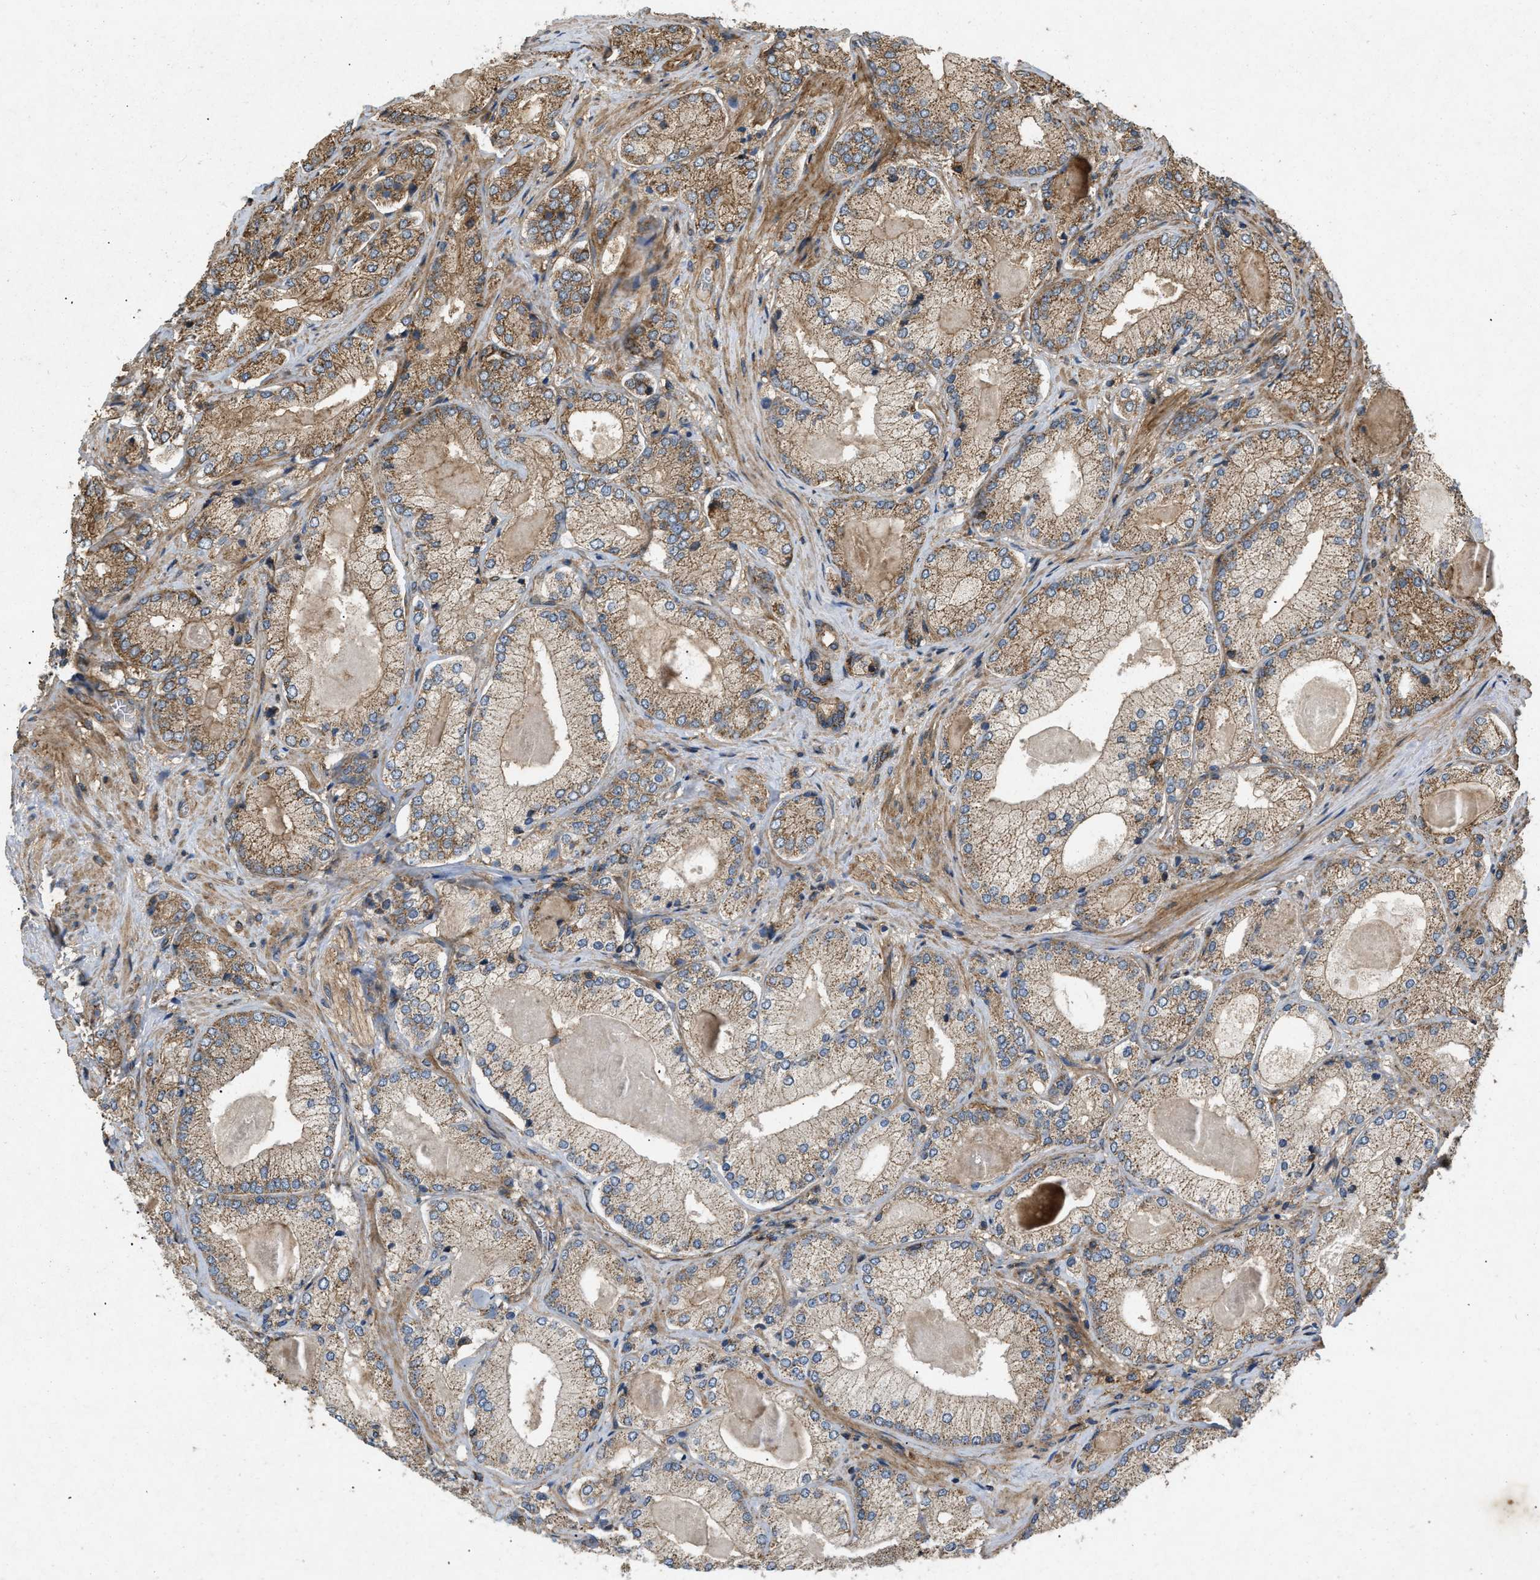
{"staining": {"intensity": "weak", "quantity": ">75%", "location": "cytoplasmic/membranous"}, "tissue": "prostate cancer", "cell_type": "Tumor cells", "image_type": "cancer", "snomed": [{"axis": "morphology", "description": "Adenocarcinoma, Low grade"}, {"axis": "topography", "description": "Prostate"}], "caption": "Immunohistochemistry photomicrograph of neoplastic tissue: human prostate cancer (adenocarcinoma (low-grade)) stained using IHC exhibits low levels of weak protein expression localized specifically in the cytoplasmic/membranous of tumor cells, appearing as a cytoplasmic/membranous brown color.", "gene": "GNB4", "patient": {"sex": "male", "age": 65}}